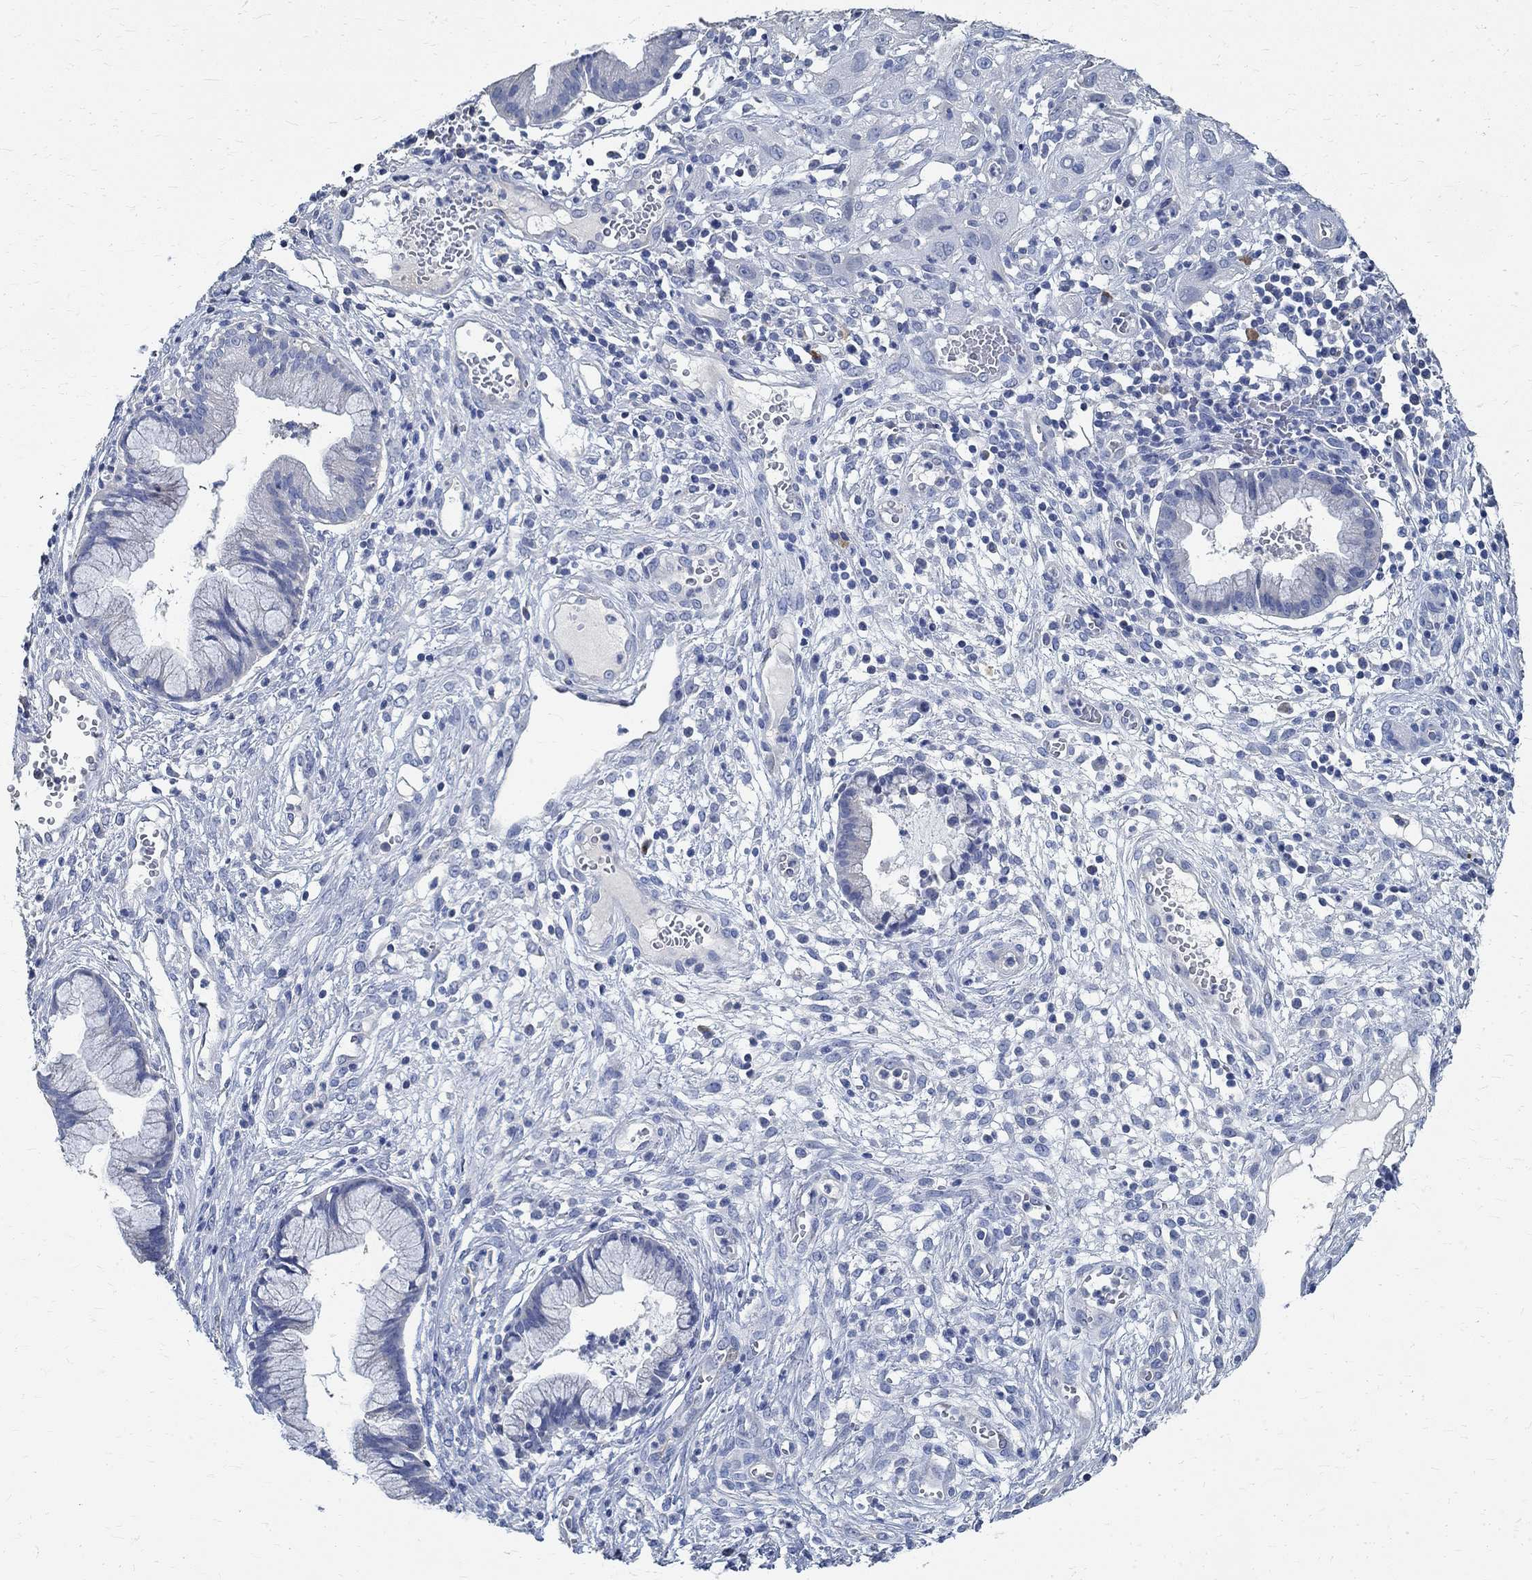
{"staining": {"intensity": "negative", "quantity": "none", "location": "none"}, "tissue": "cervical cancer", "cell_type": "Tumor cells", "image_type": "cancer", "snomed": [{"axis": "morphology", "description": "Squamous cell carcinoma, NOS"}, {"axis": "topography", "description": "Cervix"}], "caption": "An immunohistochemistry micrograph of squamous cell carcinoma (cervical) is shown. There is no staining in tumor cells of squamous cell carcinoma (cervical).", "gene": "PRX", "patient": {"sex": "female", "age": 32}}